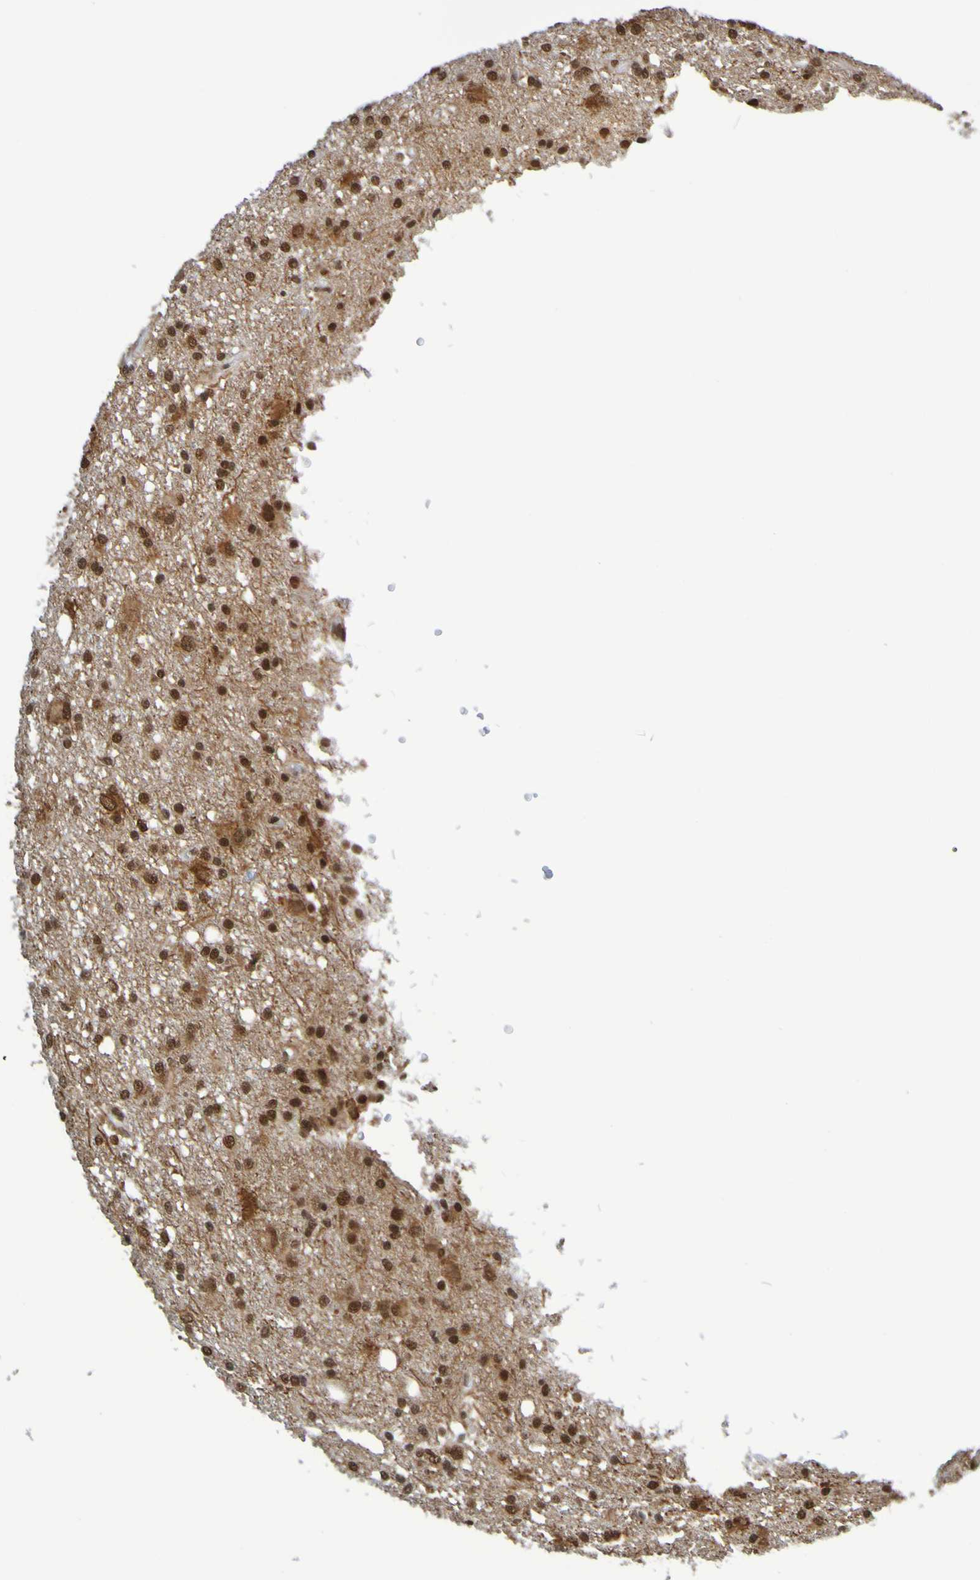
{"staining": {"intensity": "strong", "quantity": ">75%", "location": "nuclear"}, "tissue": "glioma", "cell_type": "Tumor cells", "image_type": "cancer", "snomed": [{"axis": "morphology", "description": "Glioma, malignant, High grade"}, {"axis": "topography", "description": "Brain"}], "caption": "Protein positivity by immunohistochemistry shows strong nuclear staining in approximately >75% of tumor cells in malignant high-grade glioma.", "gene": "HDAC2", "patient": {"sex": "female", "age": 59}}